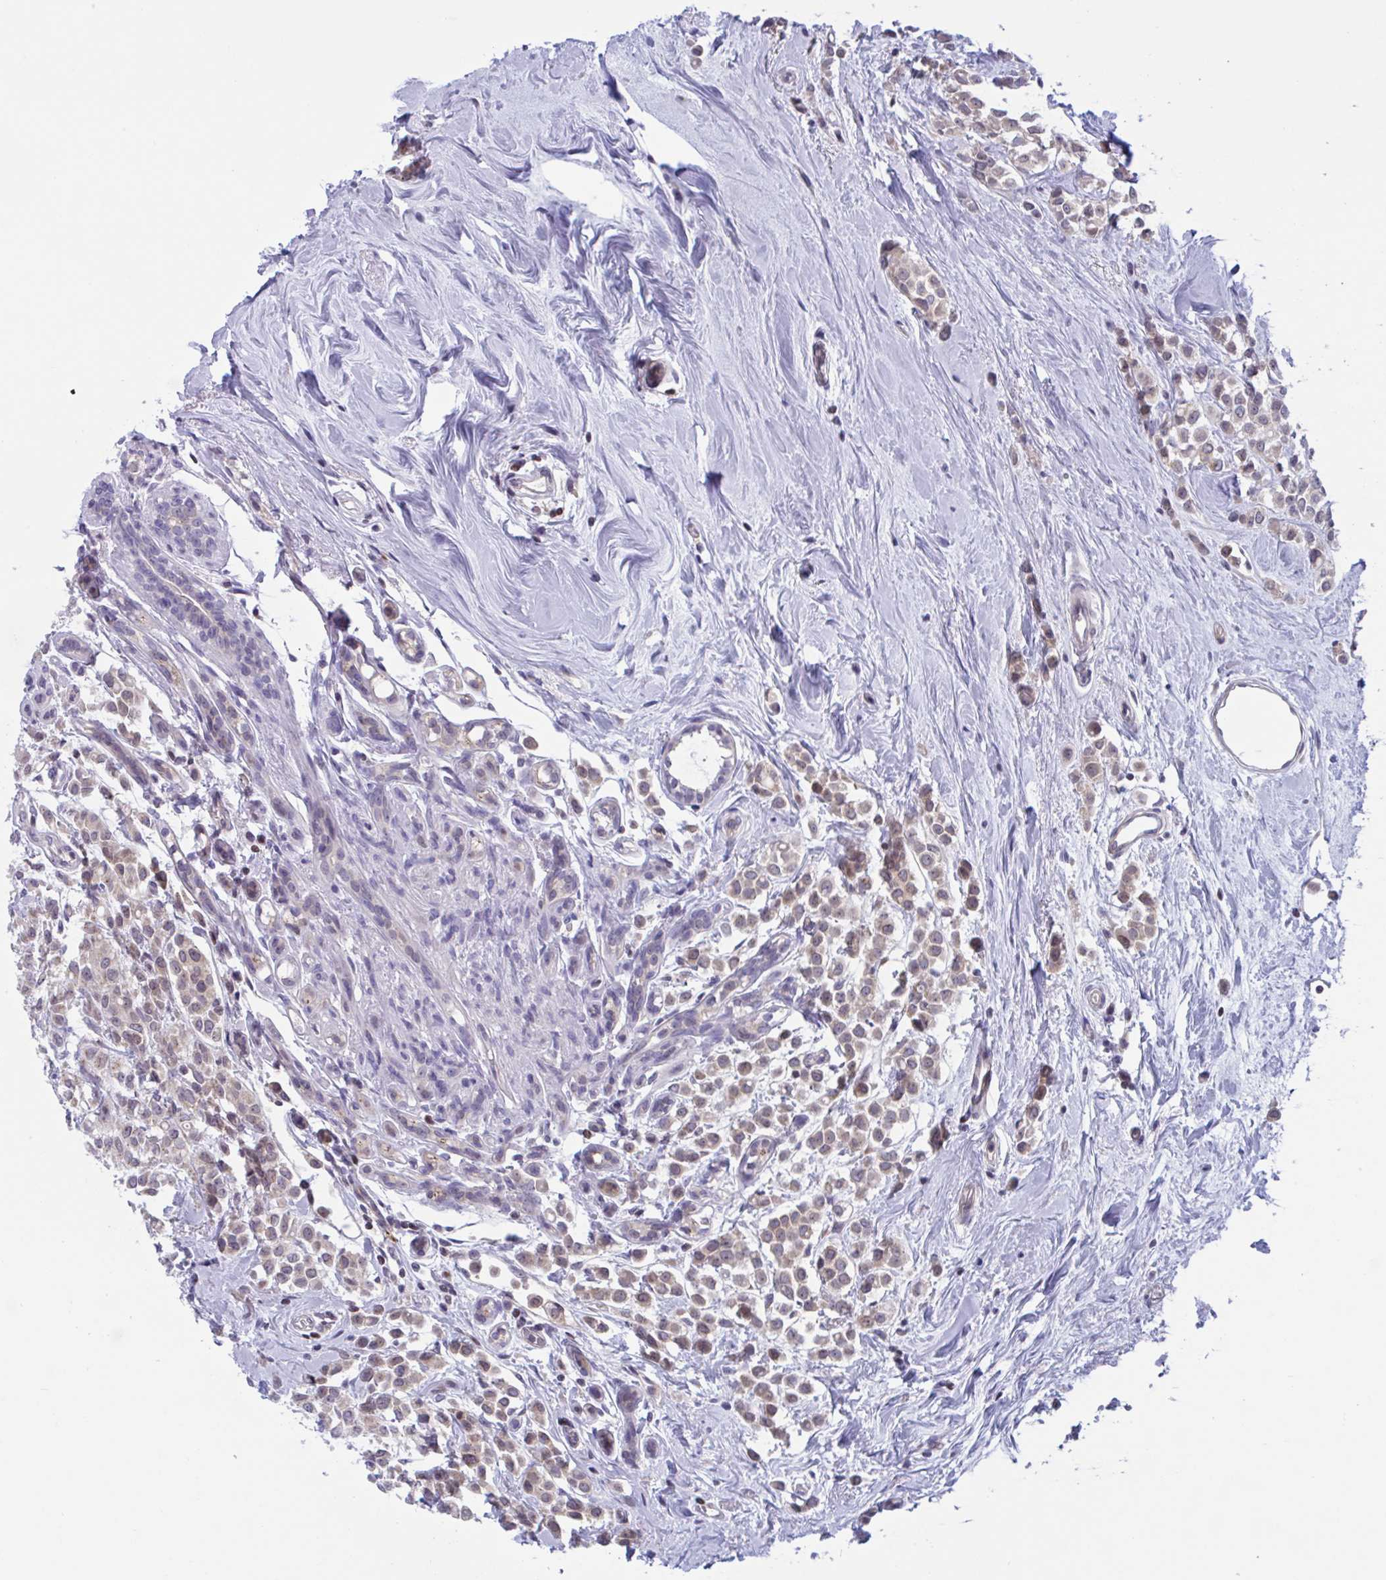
{"staining": {"intensity": "weak", "quantity": "25%-75%", "location": "cytoplasmic/membranous"}, "tissue": "breast cancer", "cell_type": "Tumor cells", "image_type": "cancer", "snomed": [{"axis": "morphology", "description": "Lobular carcinoma"}, {"axis": "topography", "description": "Breast"}], "caption": "A low amount of weak cytoplasmic/membranous expression is appreciated in approximately 25%-75% of tumor cells in breast cancer tissue.", "gene": "SNX11", "patient": {"sex": "female", "age": 68}}